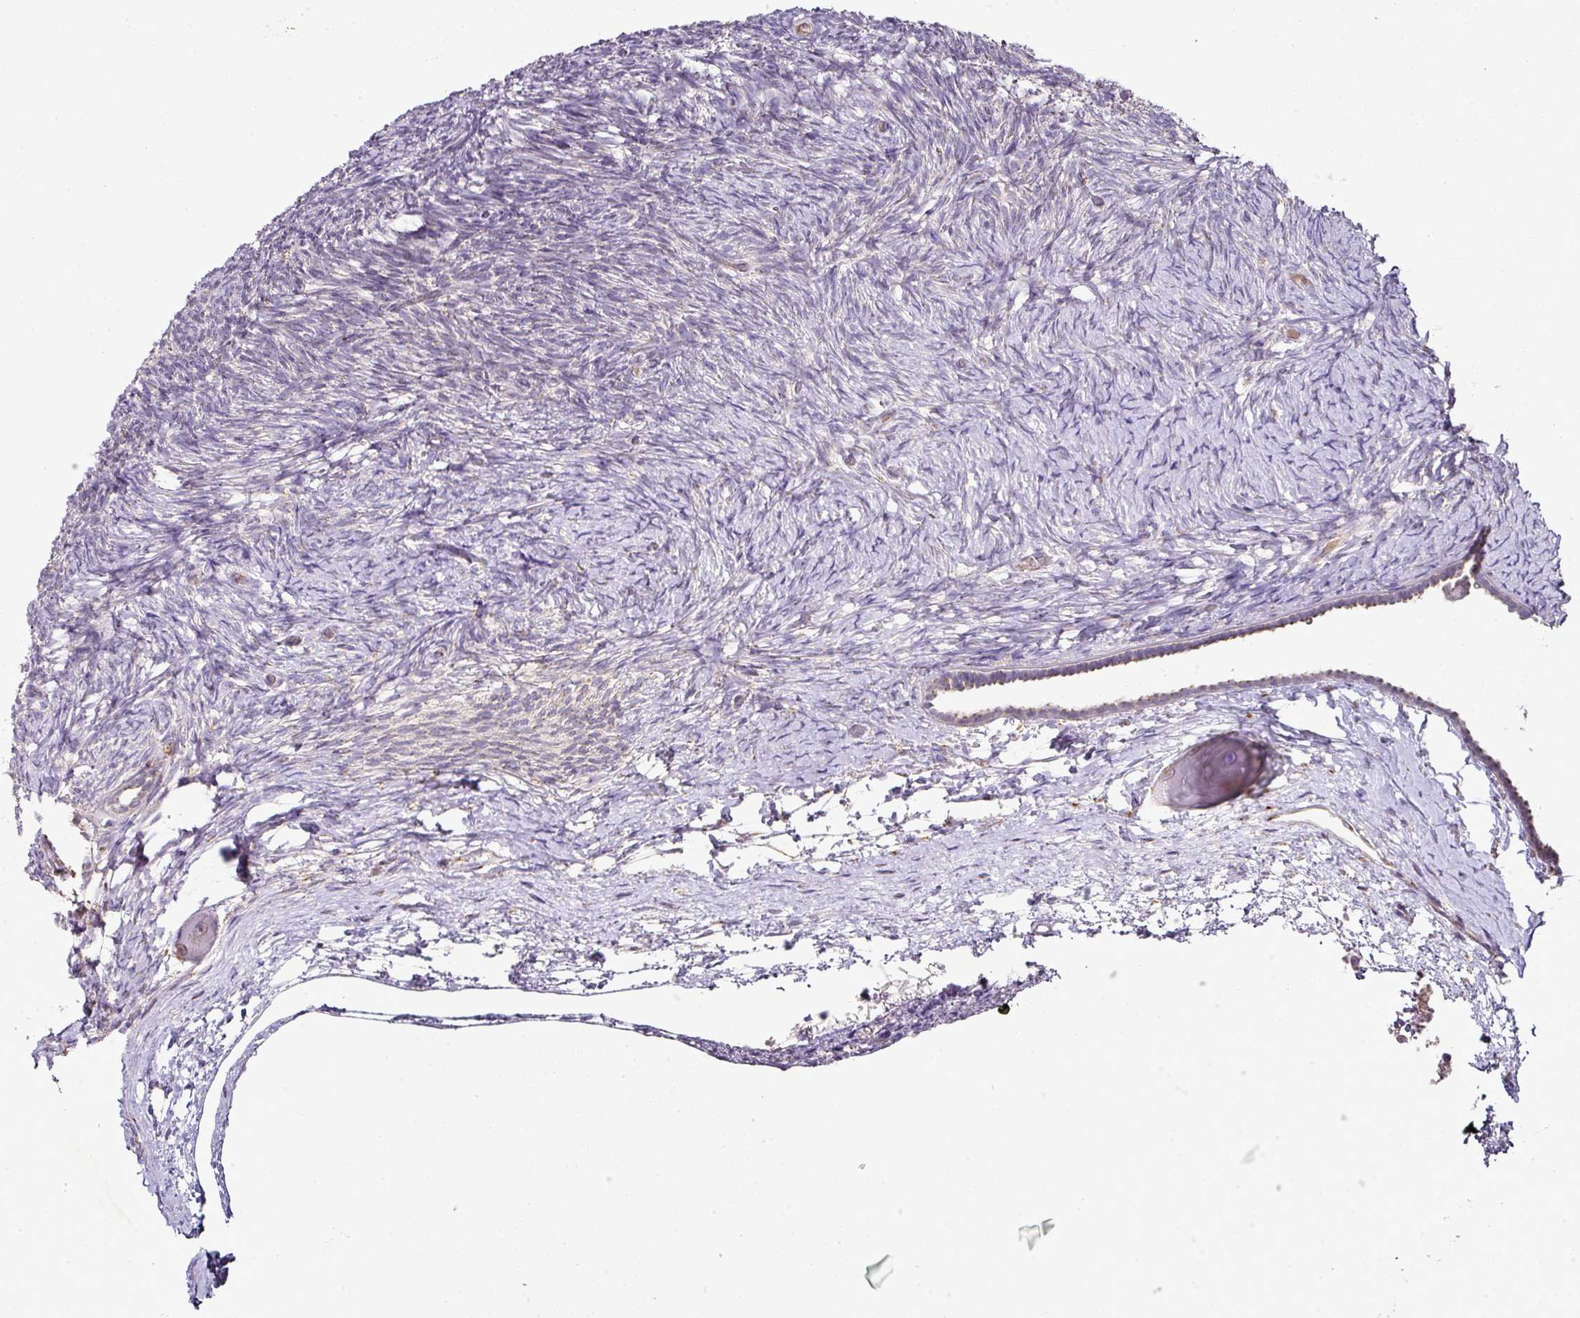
{"staining": {"intensity": "negative", "quantity": "none", "location": "none"}, "tissue": "ovary", "cell_type": "Ovarian stroma cells", "image_type": "normal", "snomed": [{"axis": "morphology", "description": "Normal tissue, NOS"}, {"axis": "topography", "description": "Ovary"}], "caption": "Ovarian stroma cells show no significant expression in normal ovary. The staining was performed using DAB to visualize the protein expression in brown, while the nuclei were stained in blue with hematoxylin (Magnification: 20x).", "gene": "SKIC2", "patient": {"sex": "female", "age": 39}}